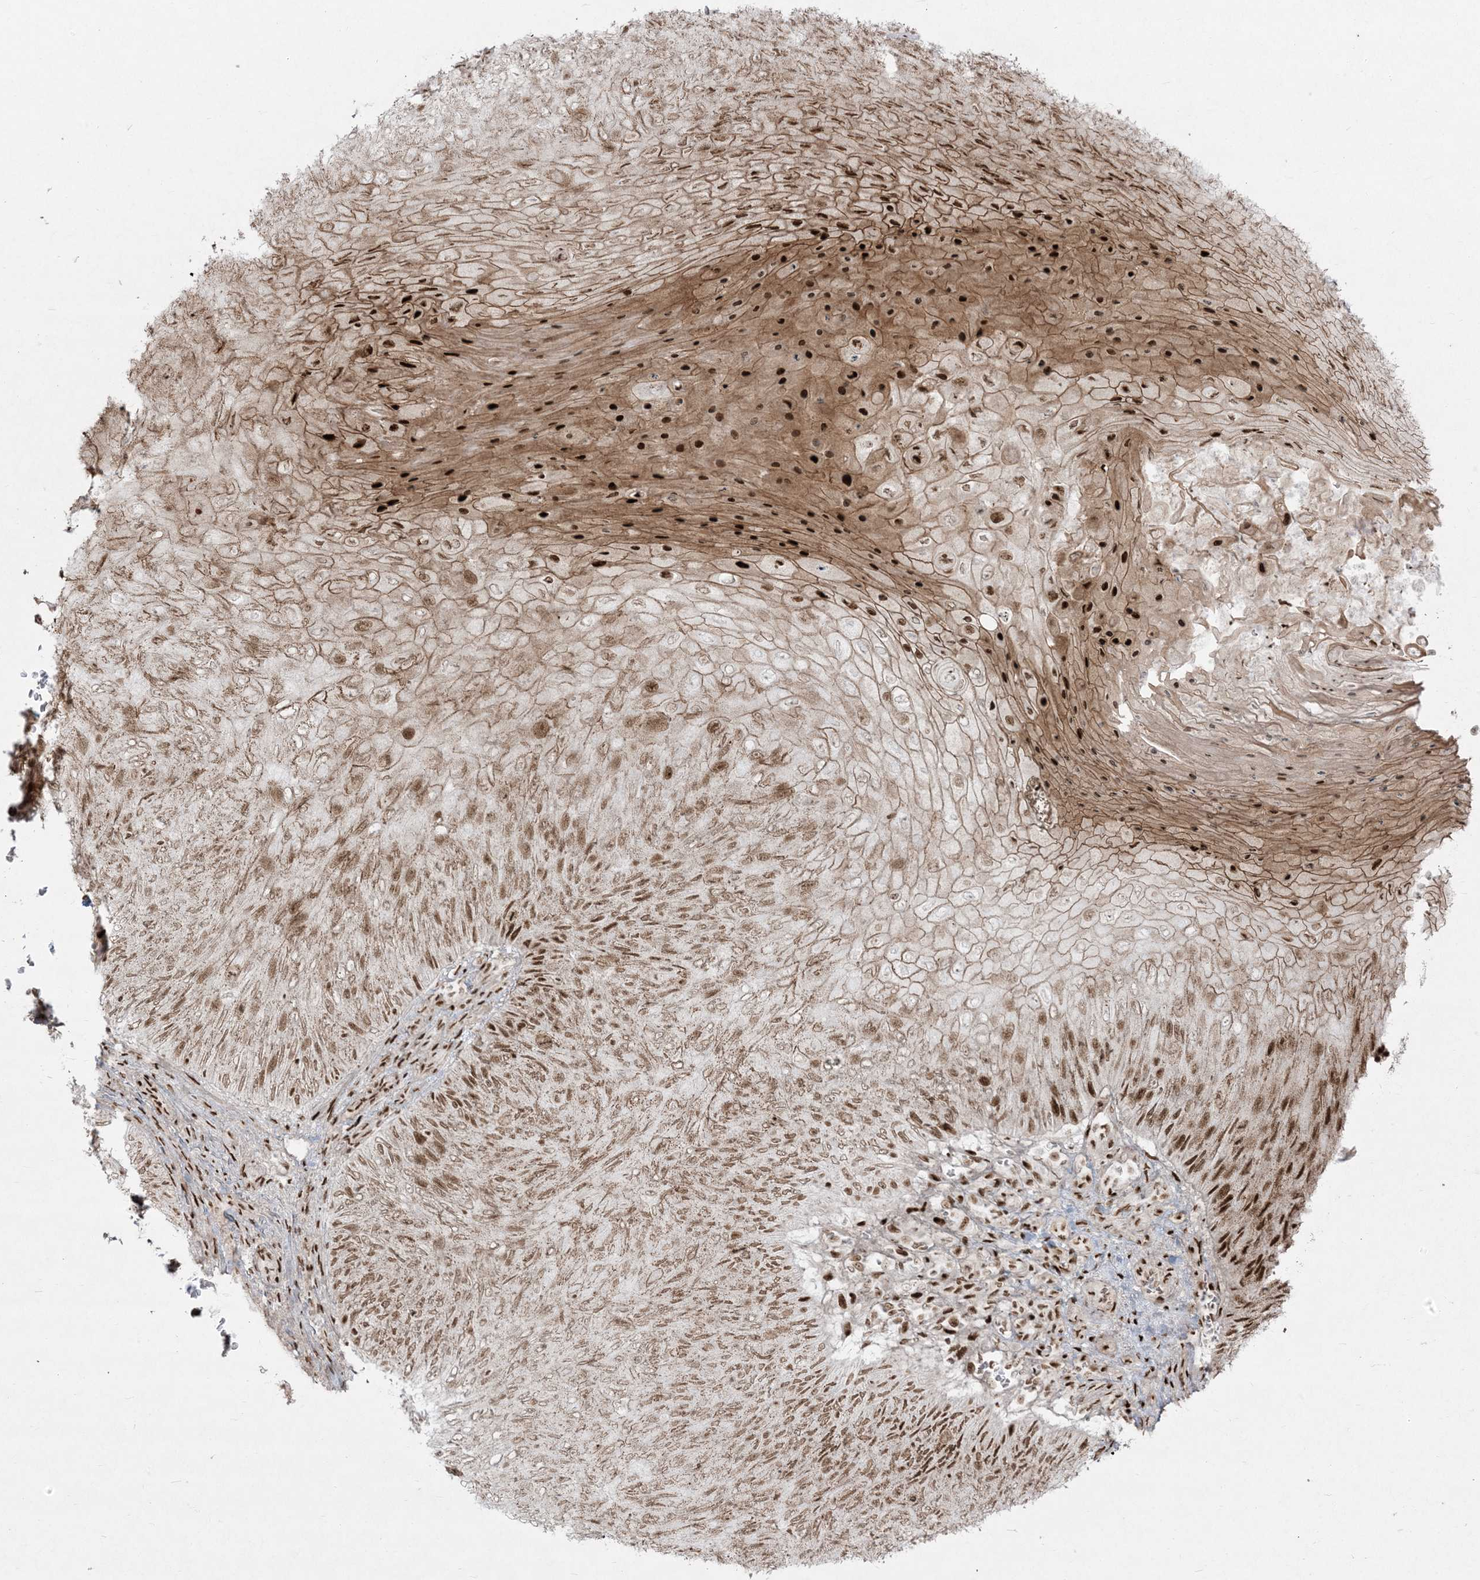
{"staining": {"intensity": "moderate", "quantity": ">75%", "location": "cytoplasmic/membranous,nuclear"}, "tissue": "skin cancer", "cell_type": "Tumor cells", "image_type": "cancer", "snomed": [{"axis": "morphology", "description": "Squamous cell carcinoma, NOS"}, {"axis": "topography", "description": "Skin"}], "caption": "Brown immunohistochemical staining in skin squamous cell carcinoma reveals moderate cytoplasmic/membranous and nuclear expression in about >75% of tumor cells.", "gene": "RBM10", "patient": {"sex": "female", "age": 88}}